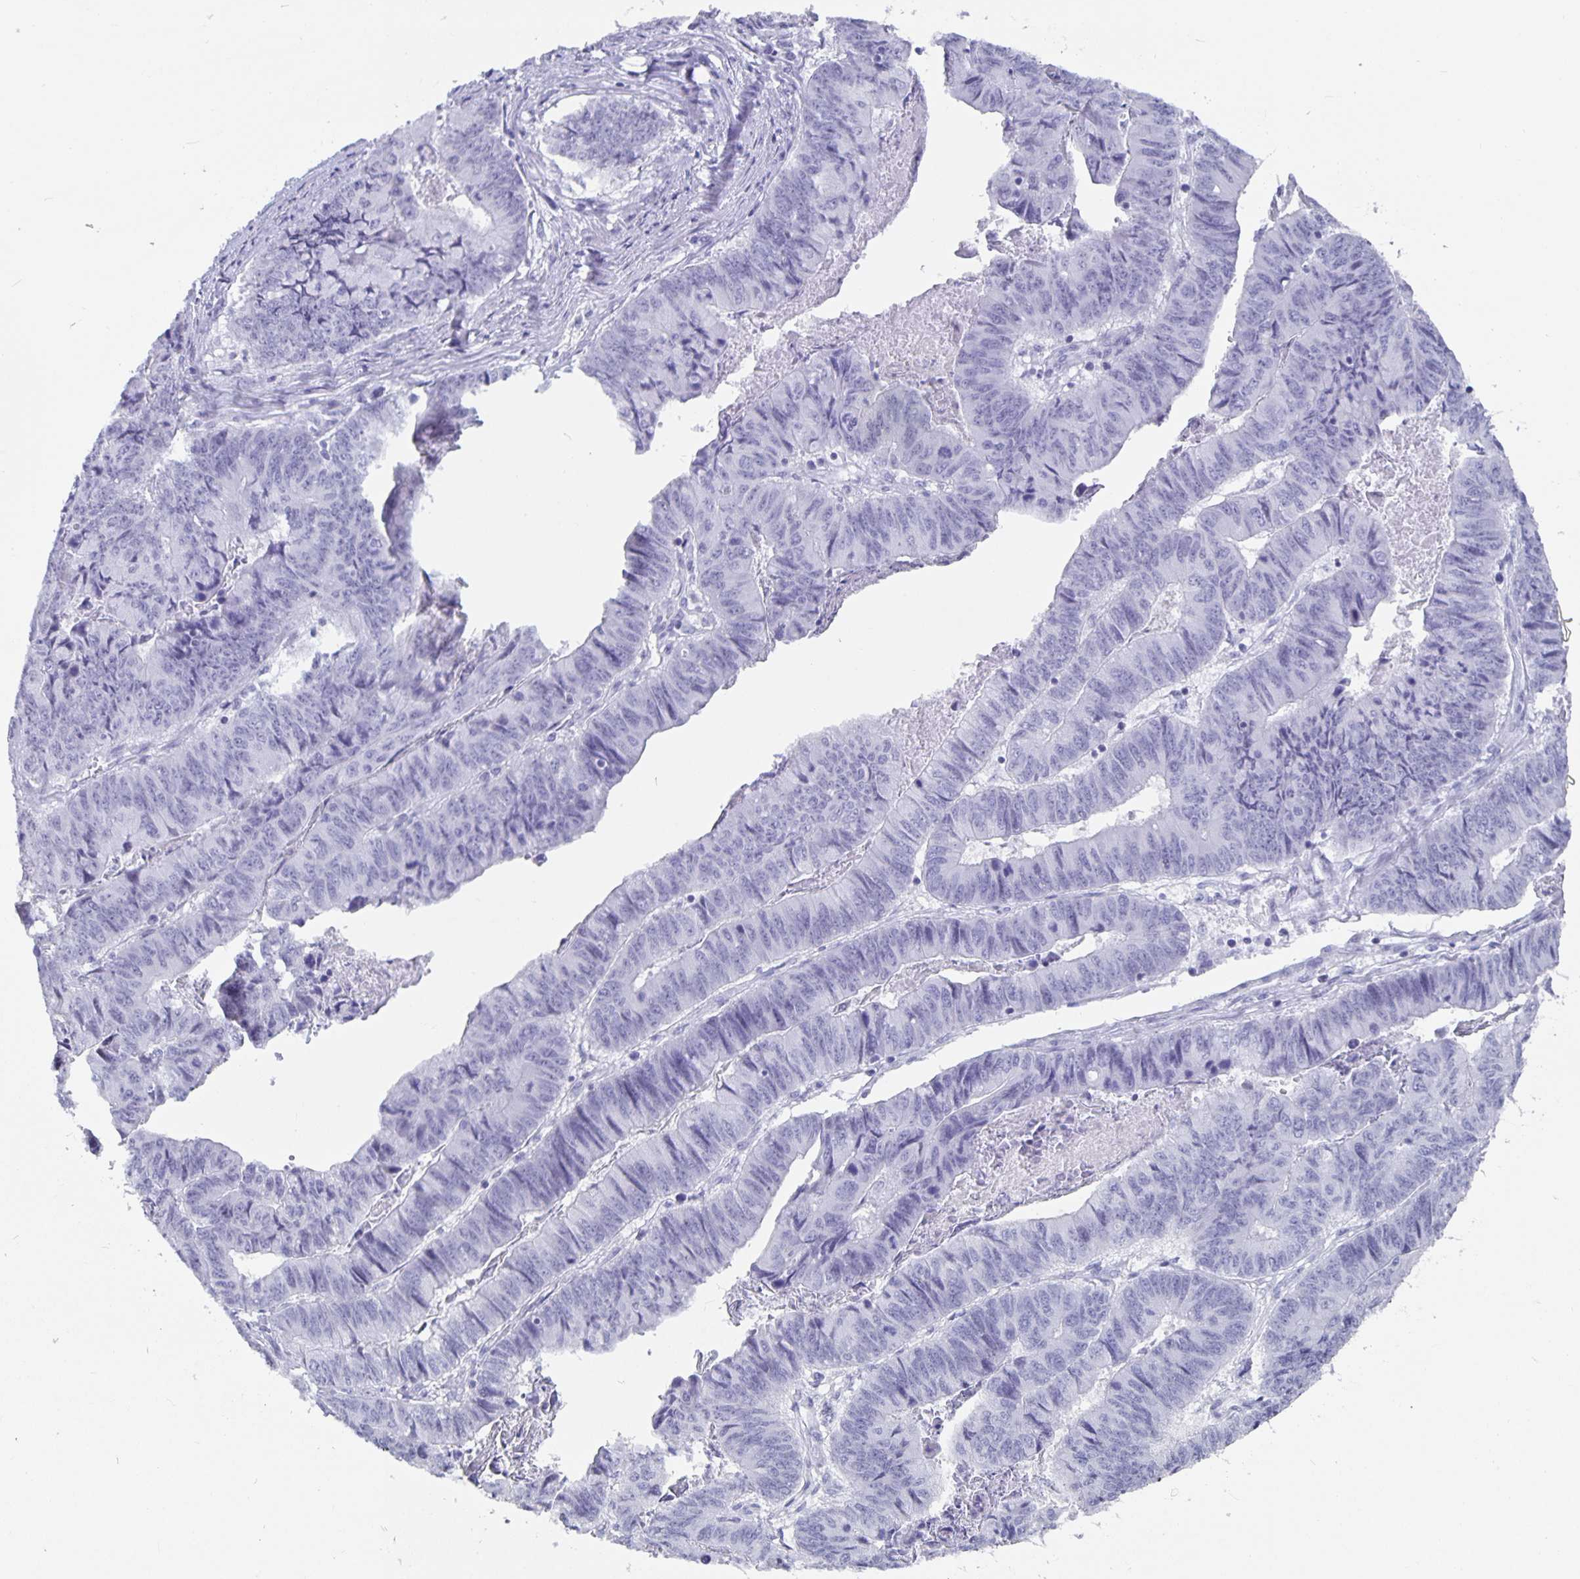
{"staining": {"intensity": "negative", "quantity": "none", "location": "none"}, "tissue": "stomach cancer", "cell_type": "Tumor cells", "image_type": "cancer", "snomed": [{"axis": "morphology", "description": "Adenocarcinoma, NOS"}, {"axis": "topography", "description": "Stomach, lower"}], "caption": "The immunohistochemistry photomicrograph has no significant positivity in tumor cells of stomach cancer (adenocarcinoma) tissue.", "gene": "OLIG2", "patient": {"sex": "male", "age": 77}}